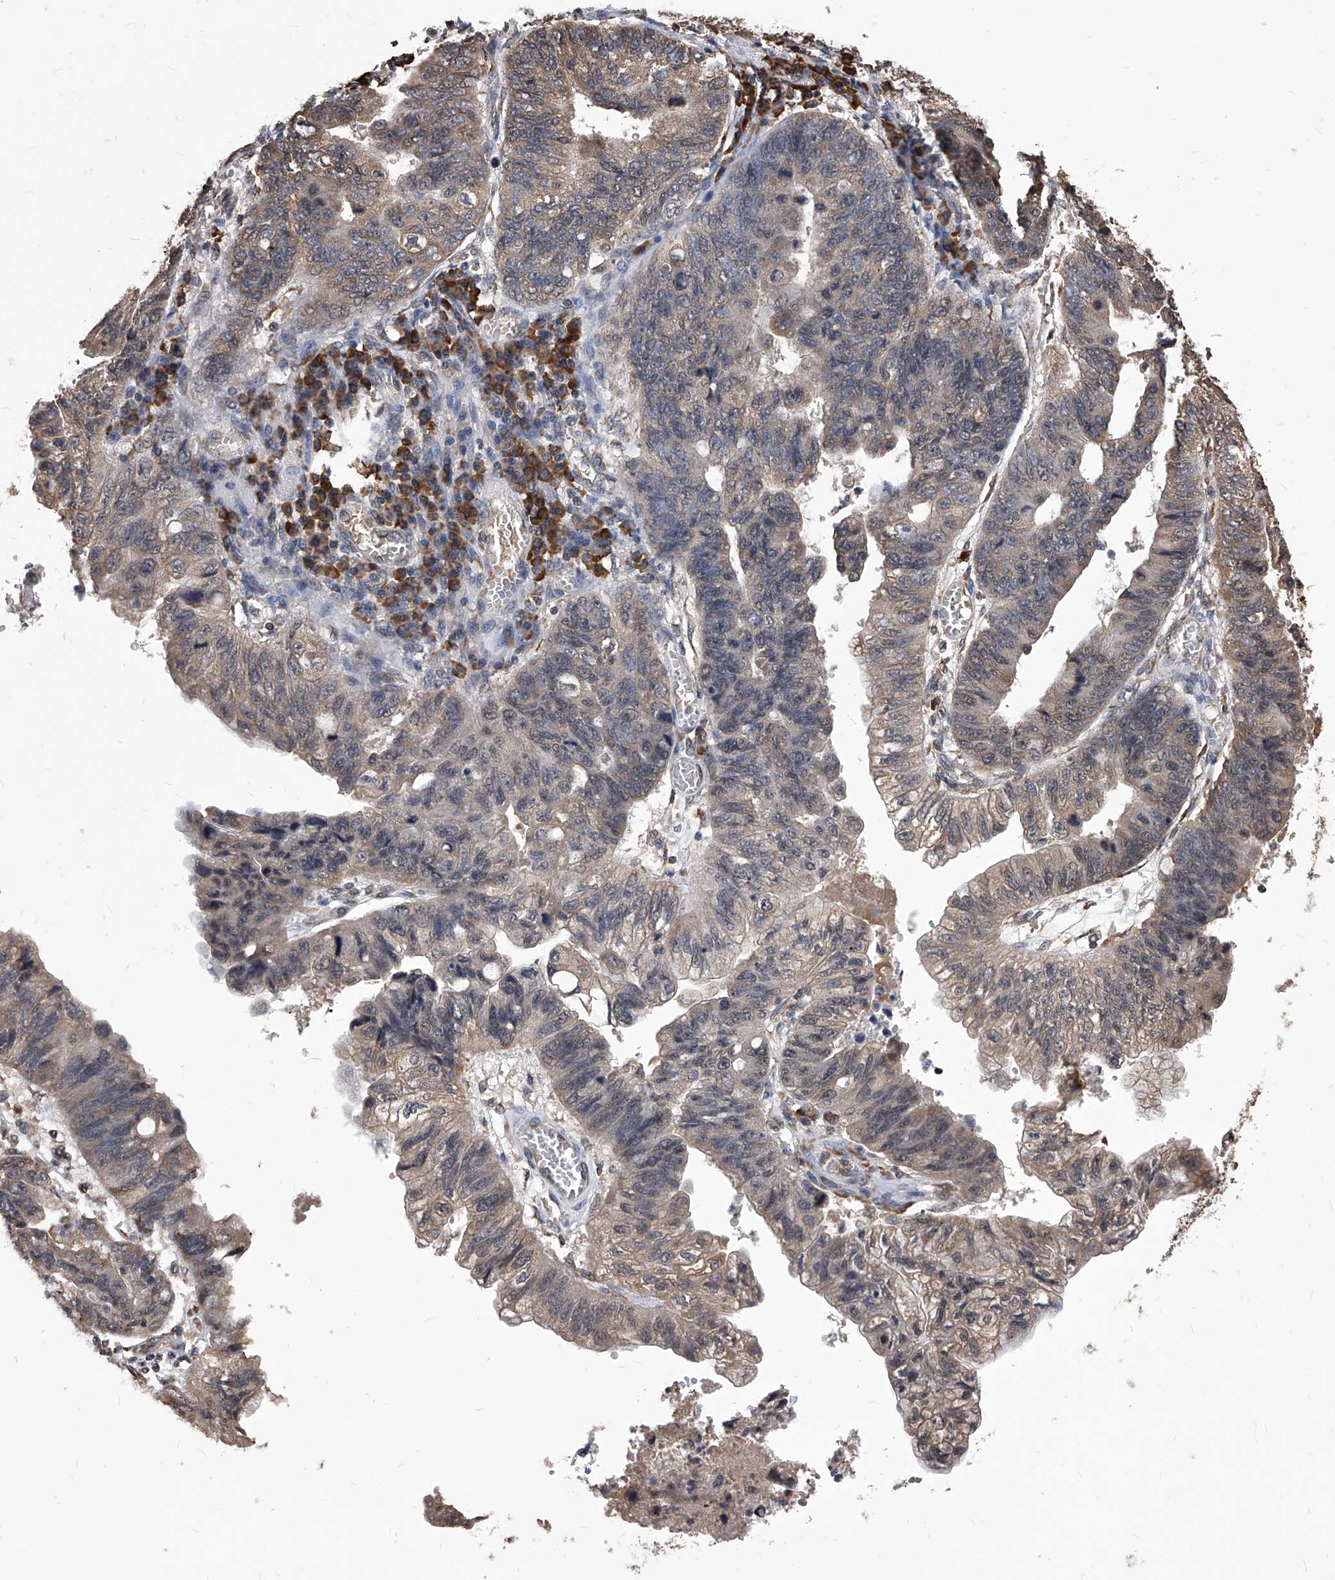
{"staining": {"intensity": "weak", "quantity": "25%-75%", "location": "cytoplasmic/membranous"}, "tissue": "stomach cancer", "cell_type": "Tumor cells", "image_type": "cancer", "snomed": [{"axis": "morphology", "description": "Adenocarcinoma, NOS"}, {"axis": "topography", "description": "Stomach"}], "caption": "Approximately 25%-75% of tumor cells in human stomach cancer show weak cytoplasmic/membranous protein expression as visualized by brown immunohistochemical staining.", "gene": "ID1", "patient": {"sex": "male", "age": 59}}